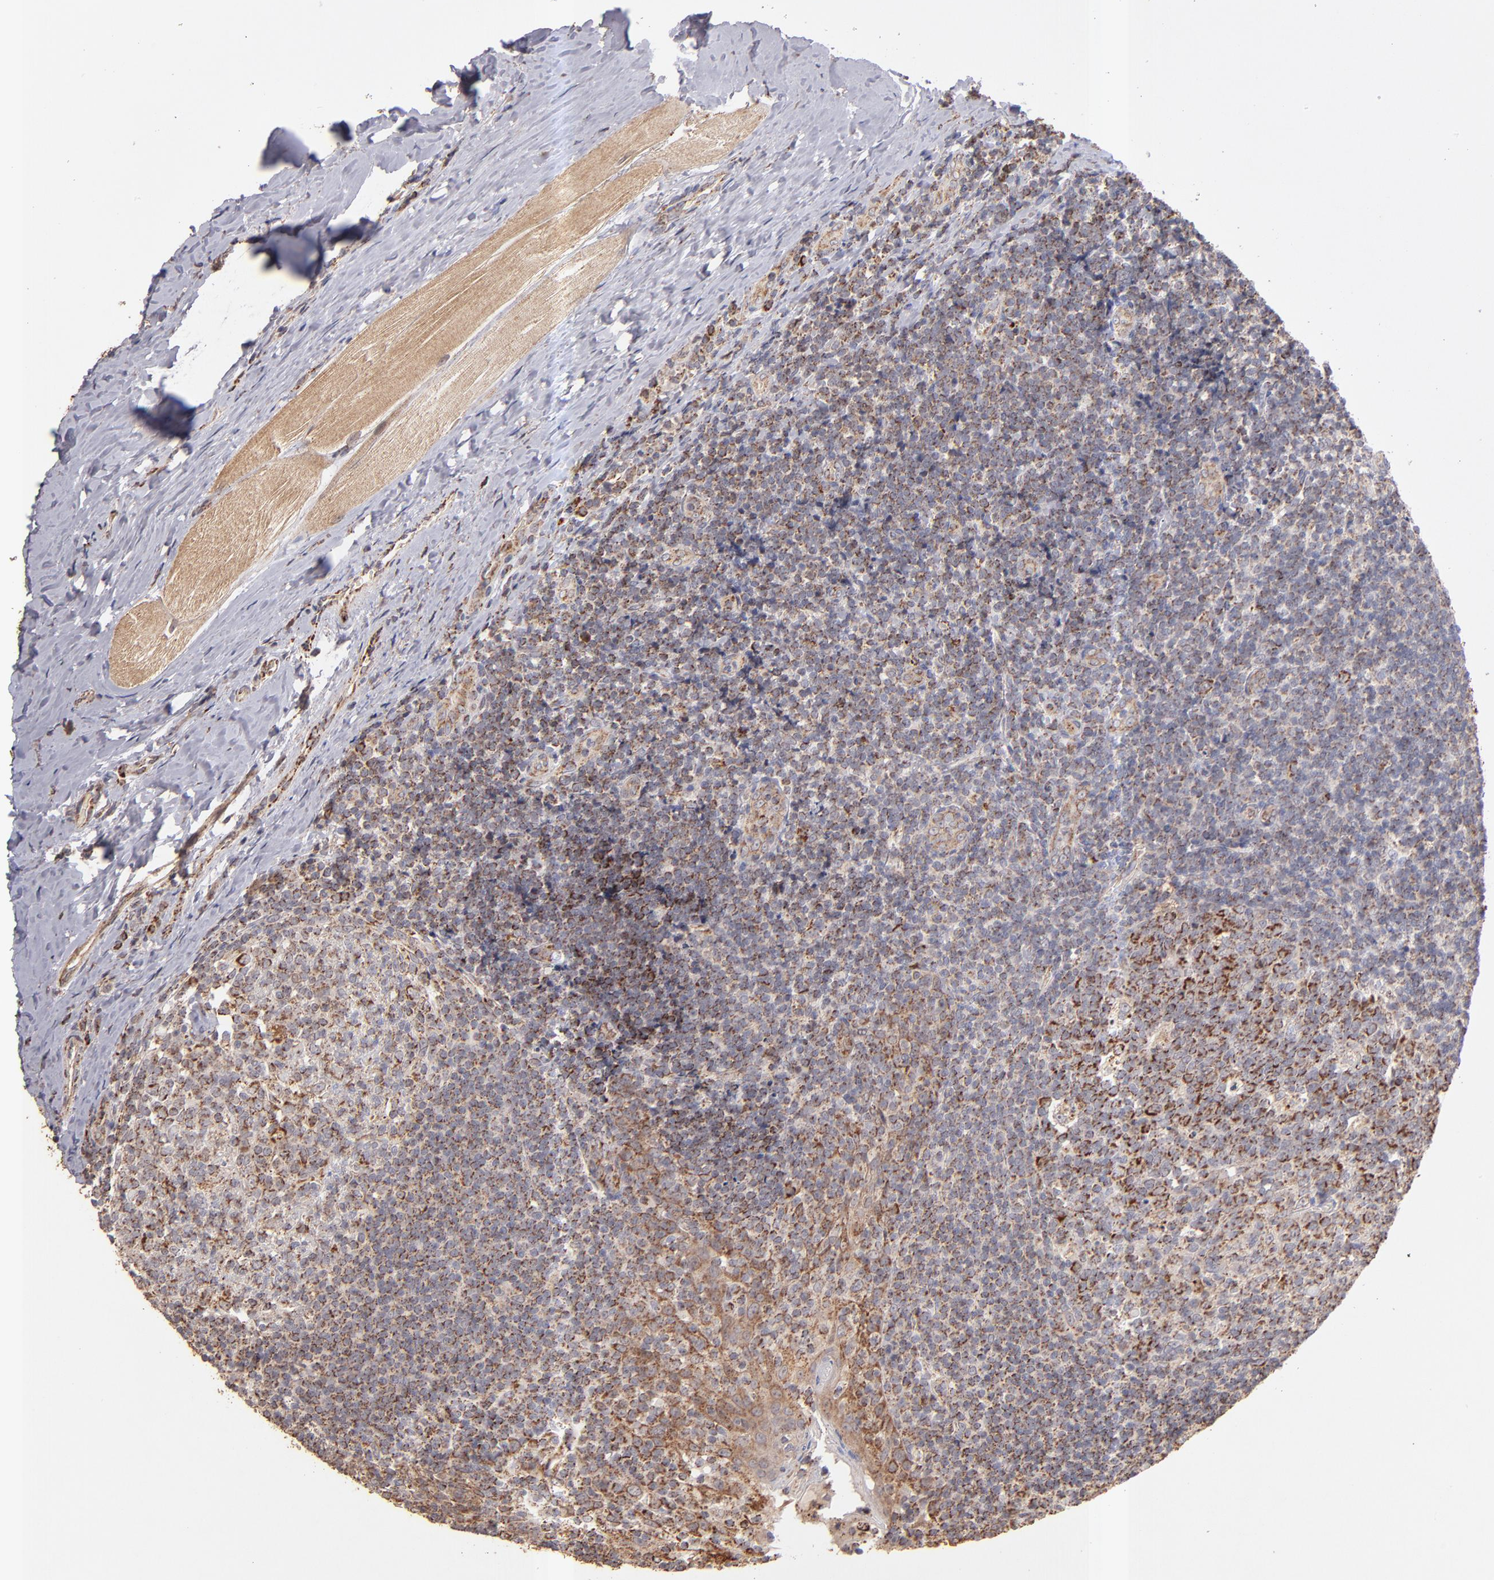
{"staining": {"intensity": "moderate", "quantity": ">75%", "location": "cytoplasmic/membranous"}, "tissue": "tonsil", "cell_type": "Germinal center cells", "image_type": "normal", "snomed": [{"axis": "morphology", "description": "Normal tissue, NOS"}, {"axis": "topography", "description": "Tonsil"}], "caption": "Immunohistochemical staining of normal human tonsil exhibits medium levels of moderate cytoplasmic/membranous positivity in approximately >75% of germinal center cells.", "gene": "DLST", "patient": {"sex": "male", "age": 31}}